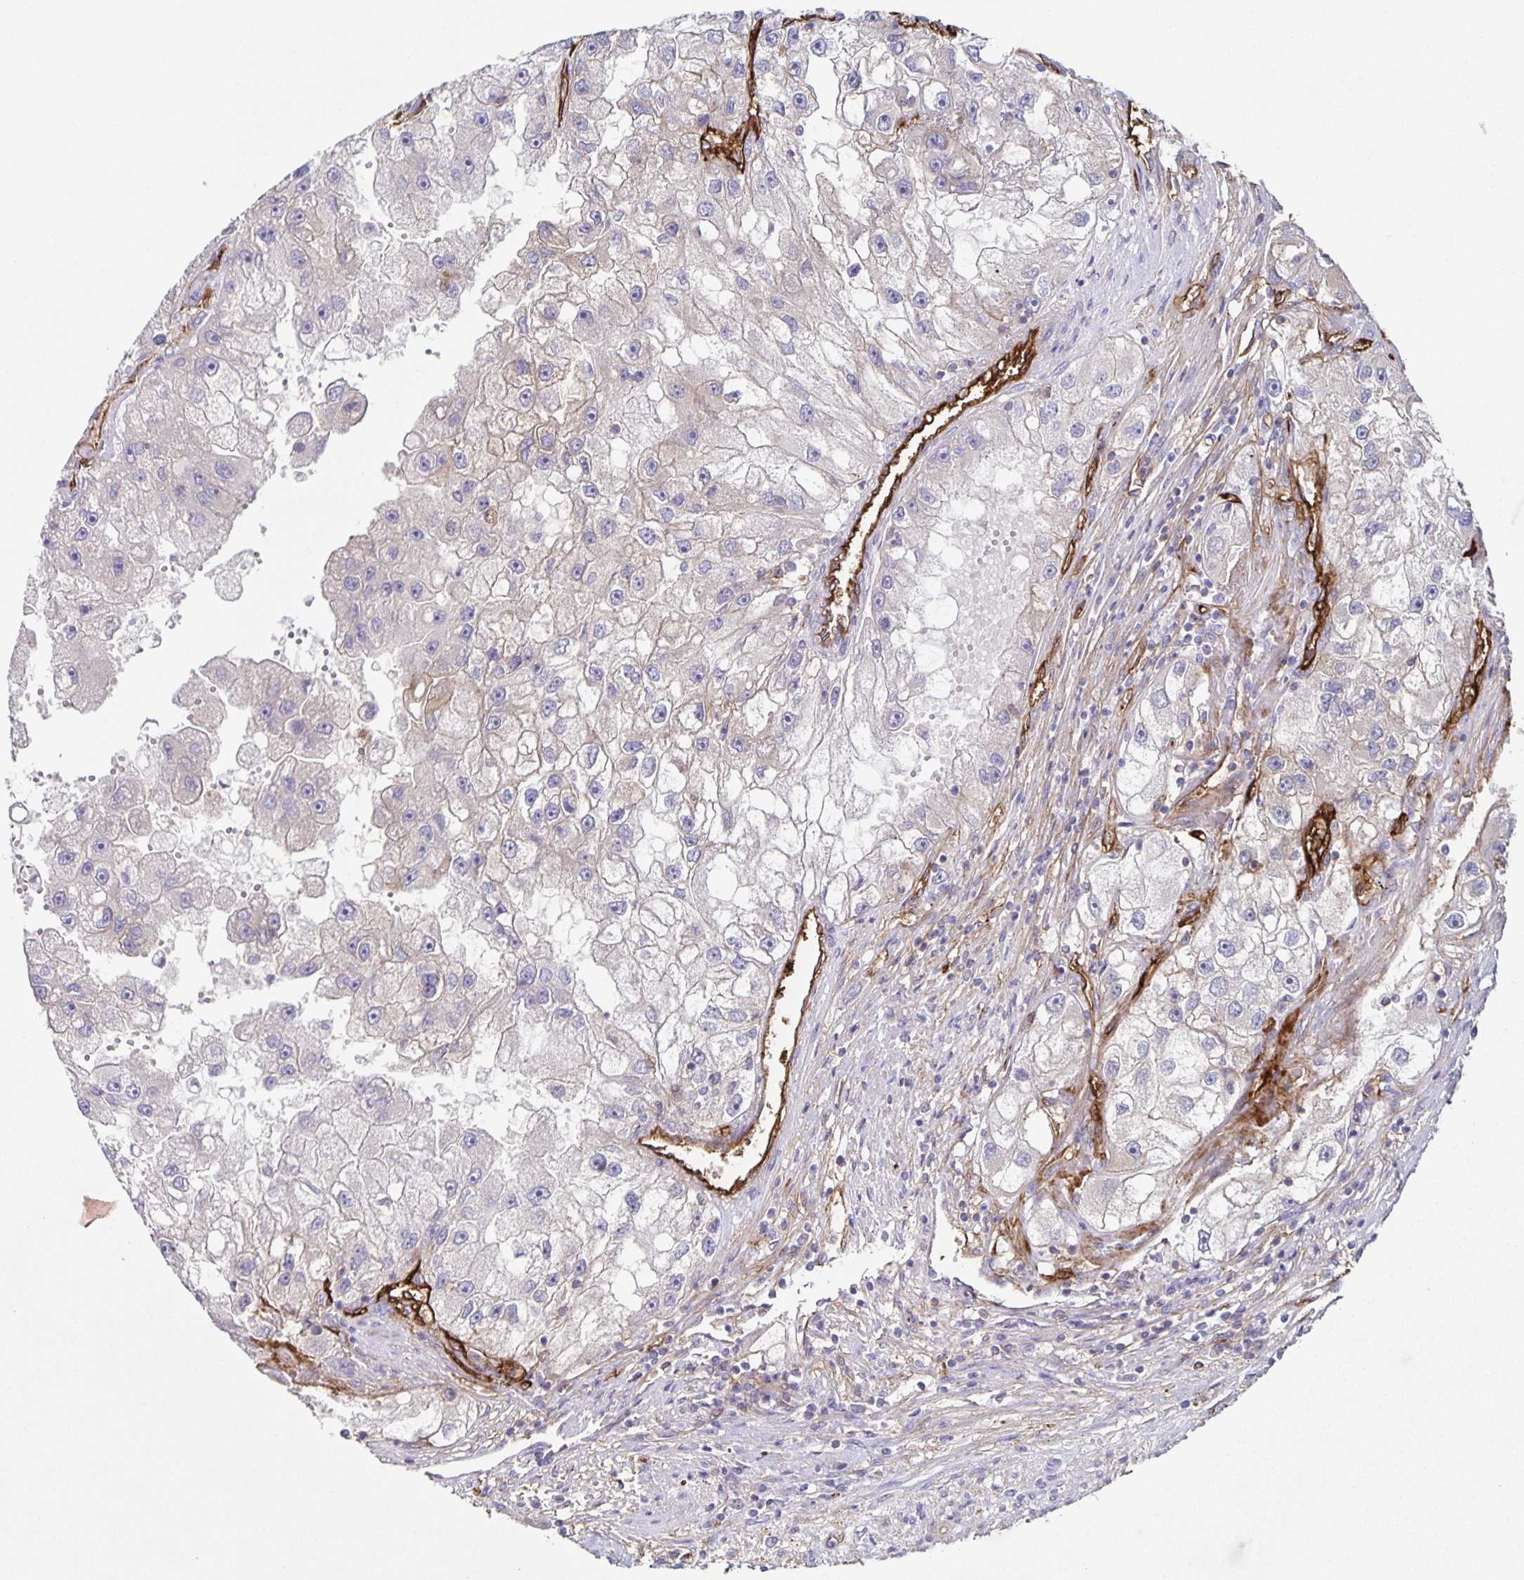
{"staining": {"intensity": "negative", "quantity": "none", "location": "none"}, "tissue": "renal cancer", "cell_type": "Tumor cells", "image_type": "cancer", "snomed": [{"axis": "morphology", "description": "Adenocarcinoma, NOS"}, {"axis": "topography", "description": "Kidney"}], "caption": "Renal cancer (adenocarcinoma) was stained to show a protein in brown. There is no significant staining in tumor cells. Nuclei are stained in blue.", "gene": "ITGA2", "patient": {"sex": "male", "age": 63}}